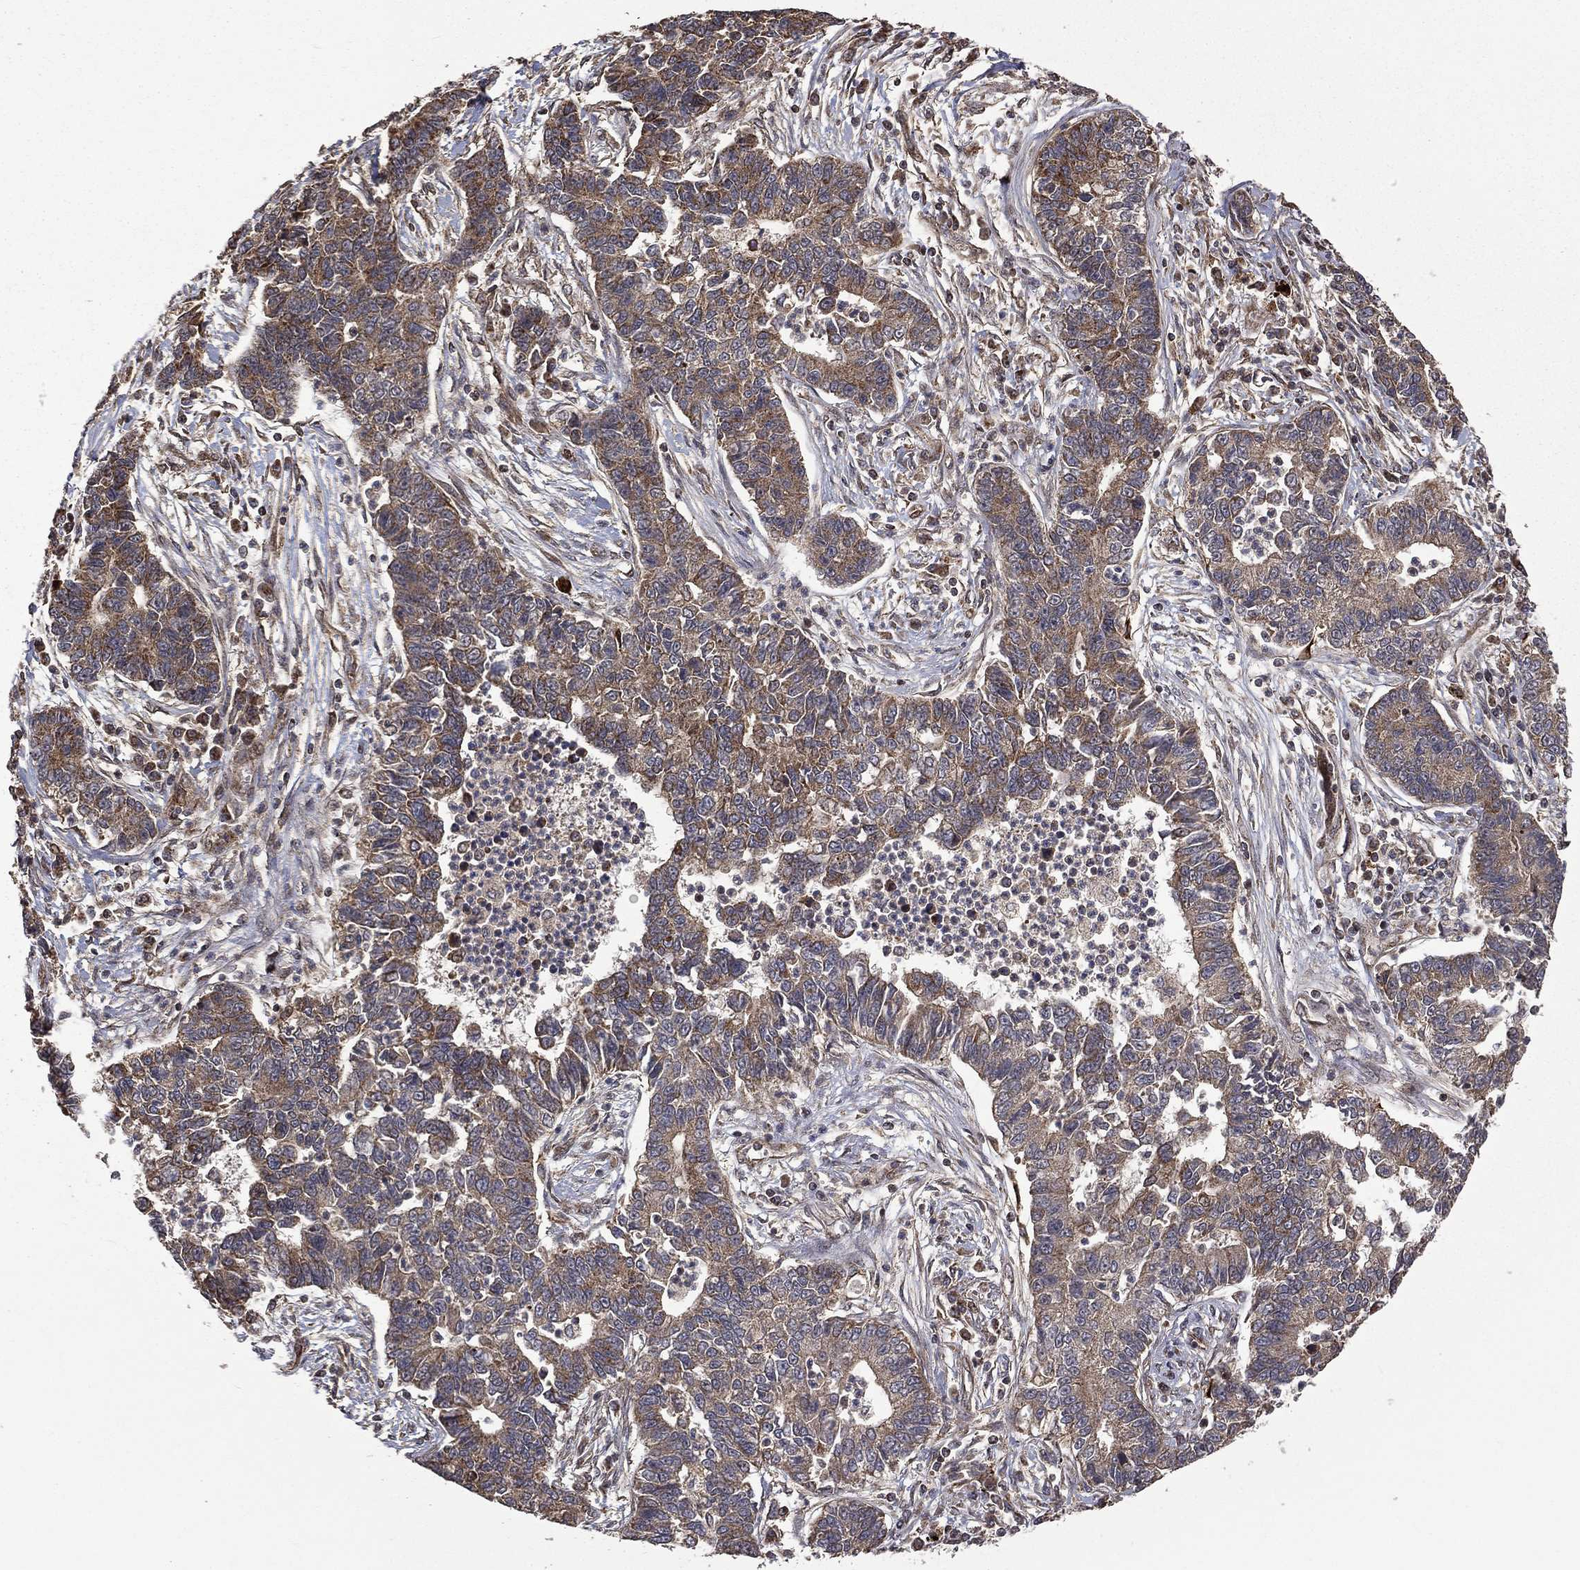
{"staining": {"intensity": "weak", "quantity": ">75%", "location": "cytoplasmic/membranous"}, "tissue": "lung cancer", "cell_type": "Tumor cells", "image_type": "cancer", "snomed": [{"axis": "morphology", "description": "Adenocarcinoma, NOS"}, {"axis": "topography", "description": "Lung"}], "caption": "Immunohistochemical staining of lung cancer (adenocarcinoma) demonstrates low levels of weak cytoplasmic/membranous expression in approximately >75% of tumor cells. (brown staining indicates protein expression, while blue staining denotes nuclei).", "gene": "GIMAP6", "patient": {"sex": "female", "age": 57}}